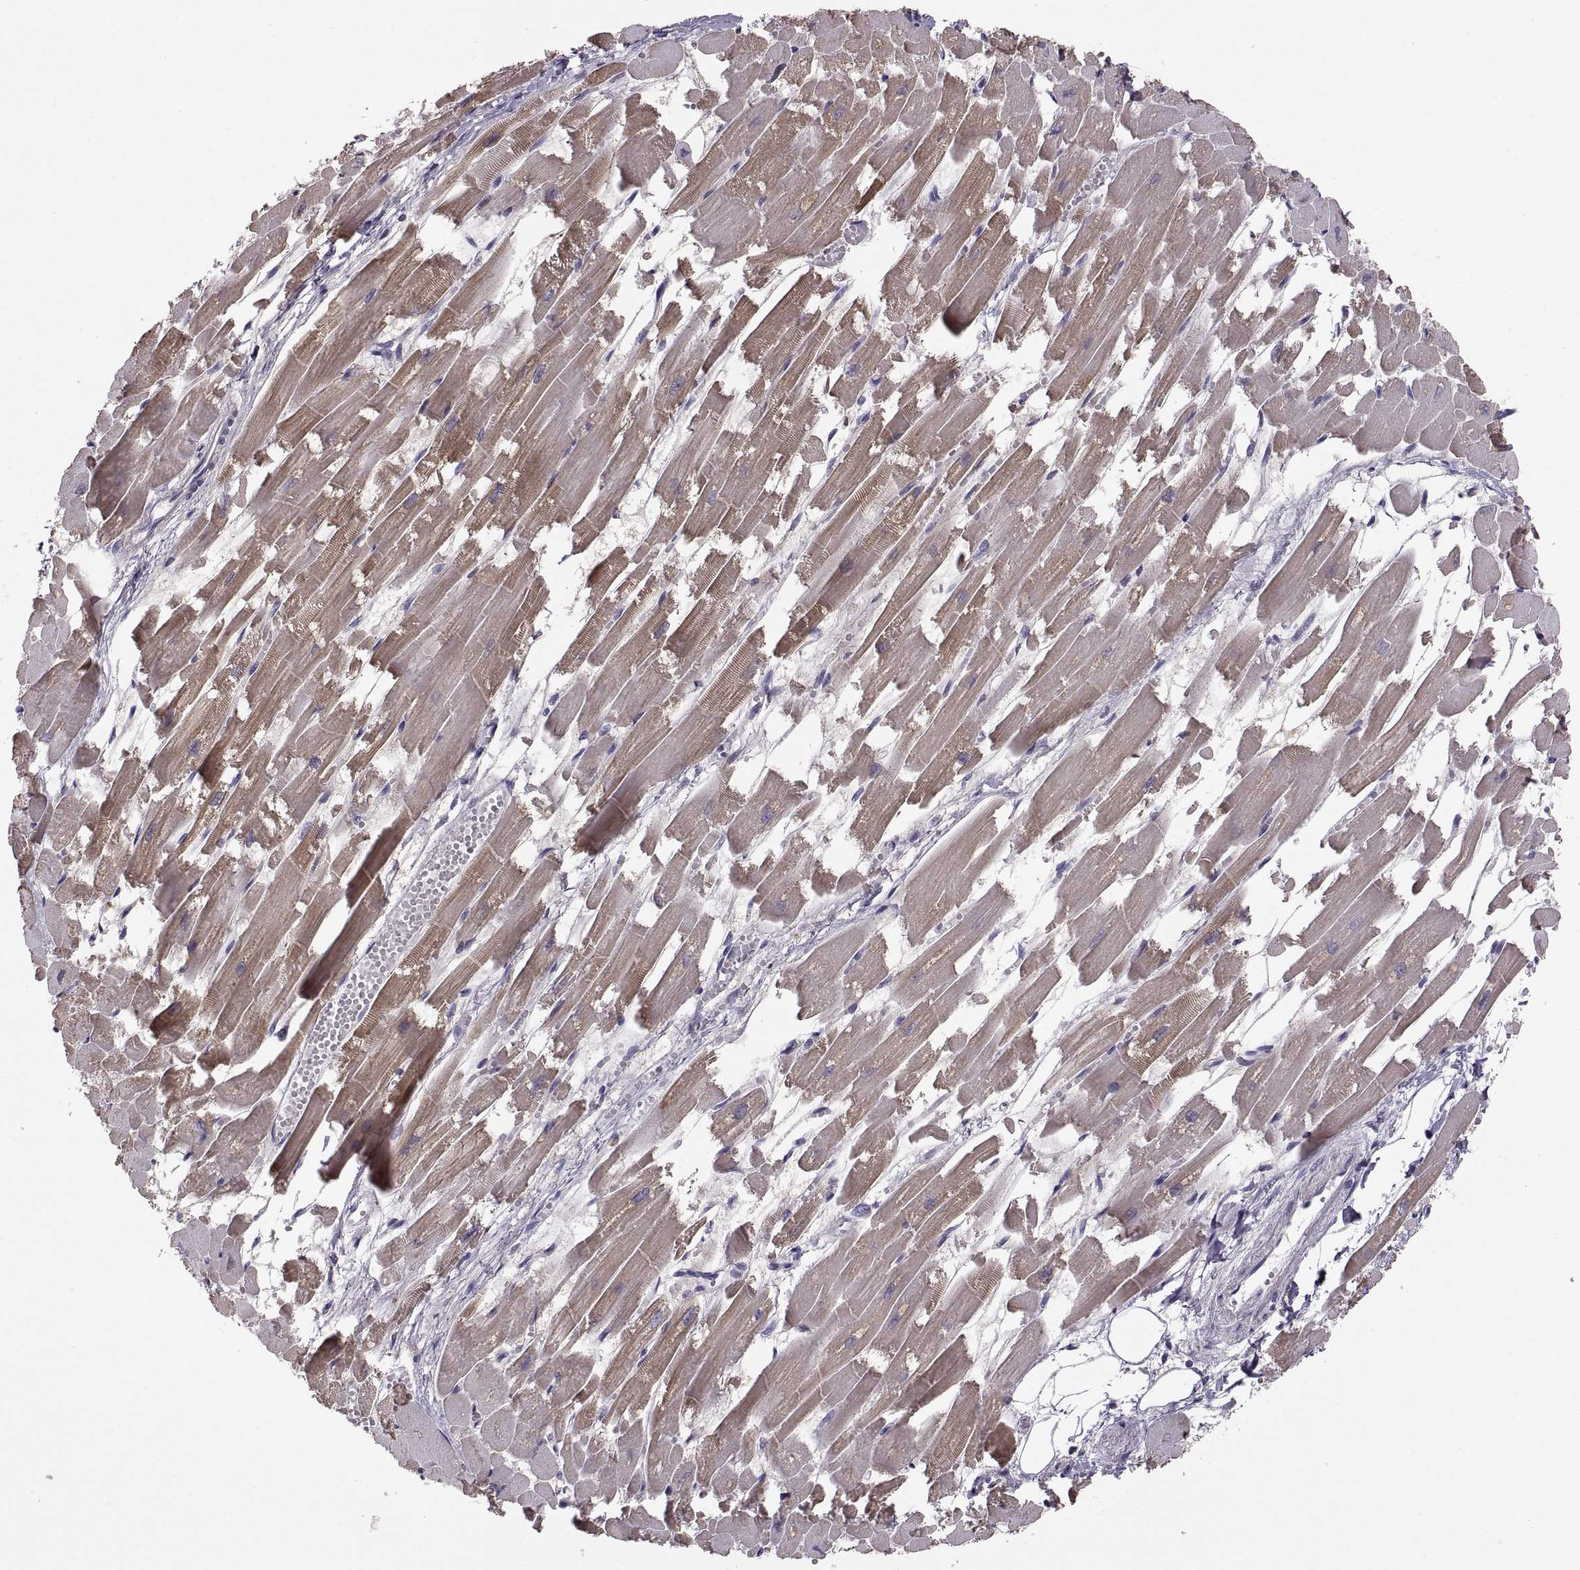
{"staining": {"intensity": "moderate", "quantity": ">75%", "location": "cytoplasmic/membranous"}, "tissue": "heart muscle", "cell_type": "Cardiomyocytes", "image_type": "normal", "snomed": [{"axis": "morphology", "description": "Normal tissue, NOS"}, {"axis": "topography", "description": "Heart"}], "caption": "Human heart muscle stained with a brown dye demonstrates moderate cytoplasmic/membranous positive expression in about >75% of cardiomyocytes.", "gene": "ACSBG2", "patient": {"sex": "female", "age": 52}}